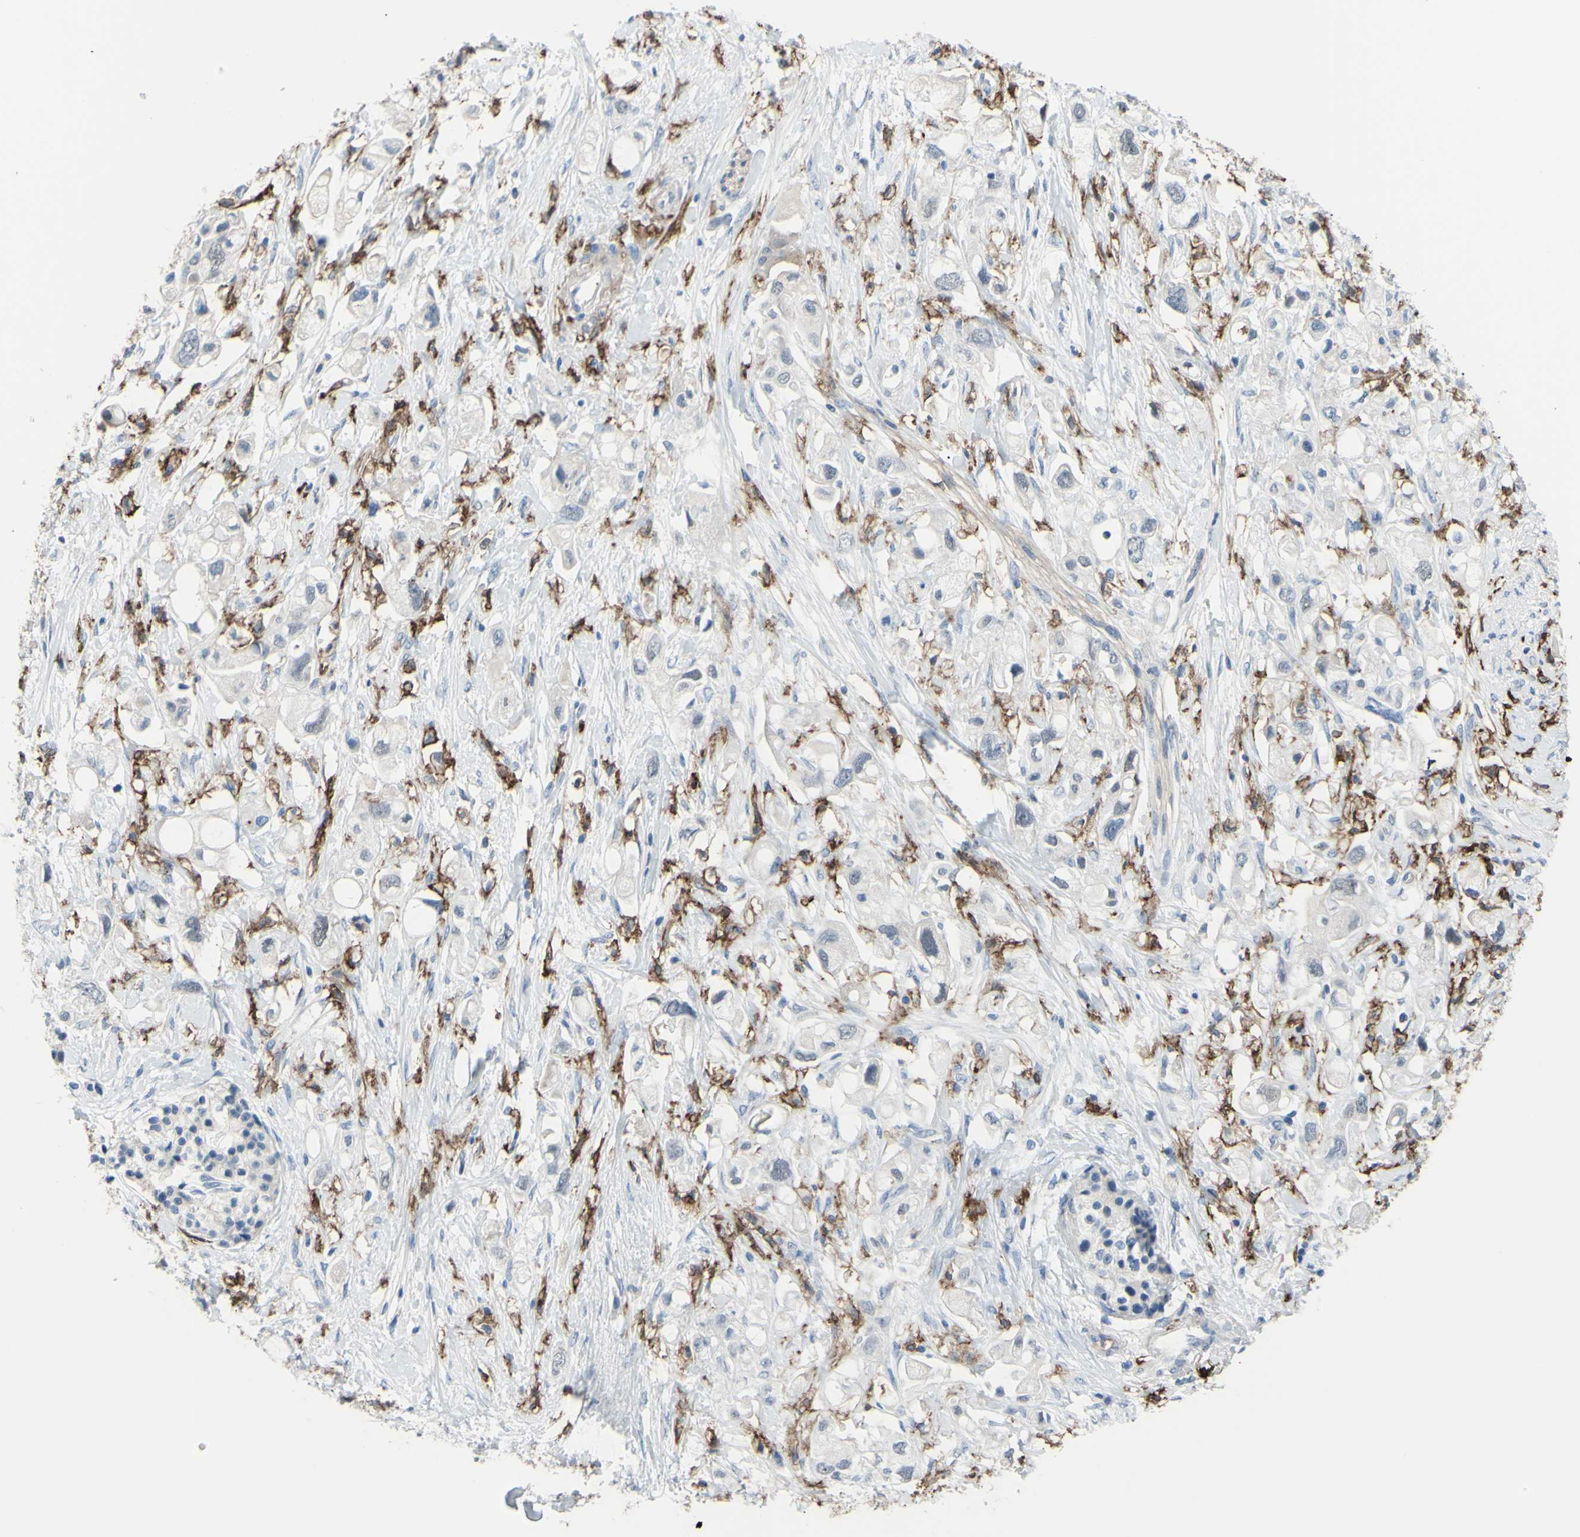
{"staining": {"intensity": "negative", "quantity": "none", "location": "none"}, "tissue": "pancreatic cancer", "cell_type": "Tumor cells", "image_type": "cancer", "snomed": [{"axis": "morphology", "description": "Adenocarcinoma, NOS"}, {"axis": "topography", "description": "Pancreas"}], "caption": "Immunohistochemistry (IHC) histopathology image of human pancreatic cancer stained for a protein (brown), which demonstrates no staining in tumor cells. Nuclei are stained in blue.", "gene": "FCGR2A", "patient": {"sex": "female", "age": 56}}